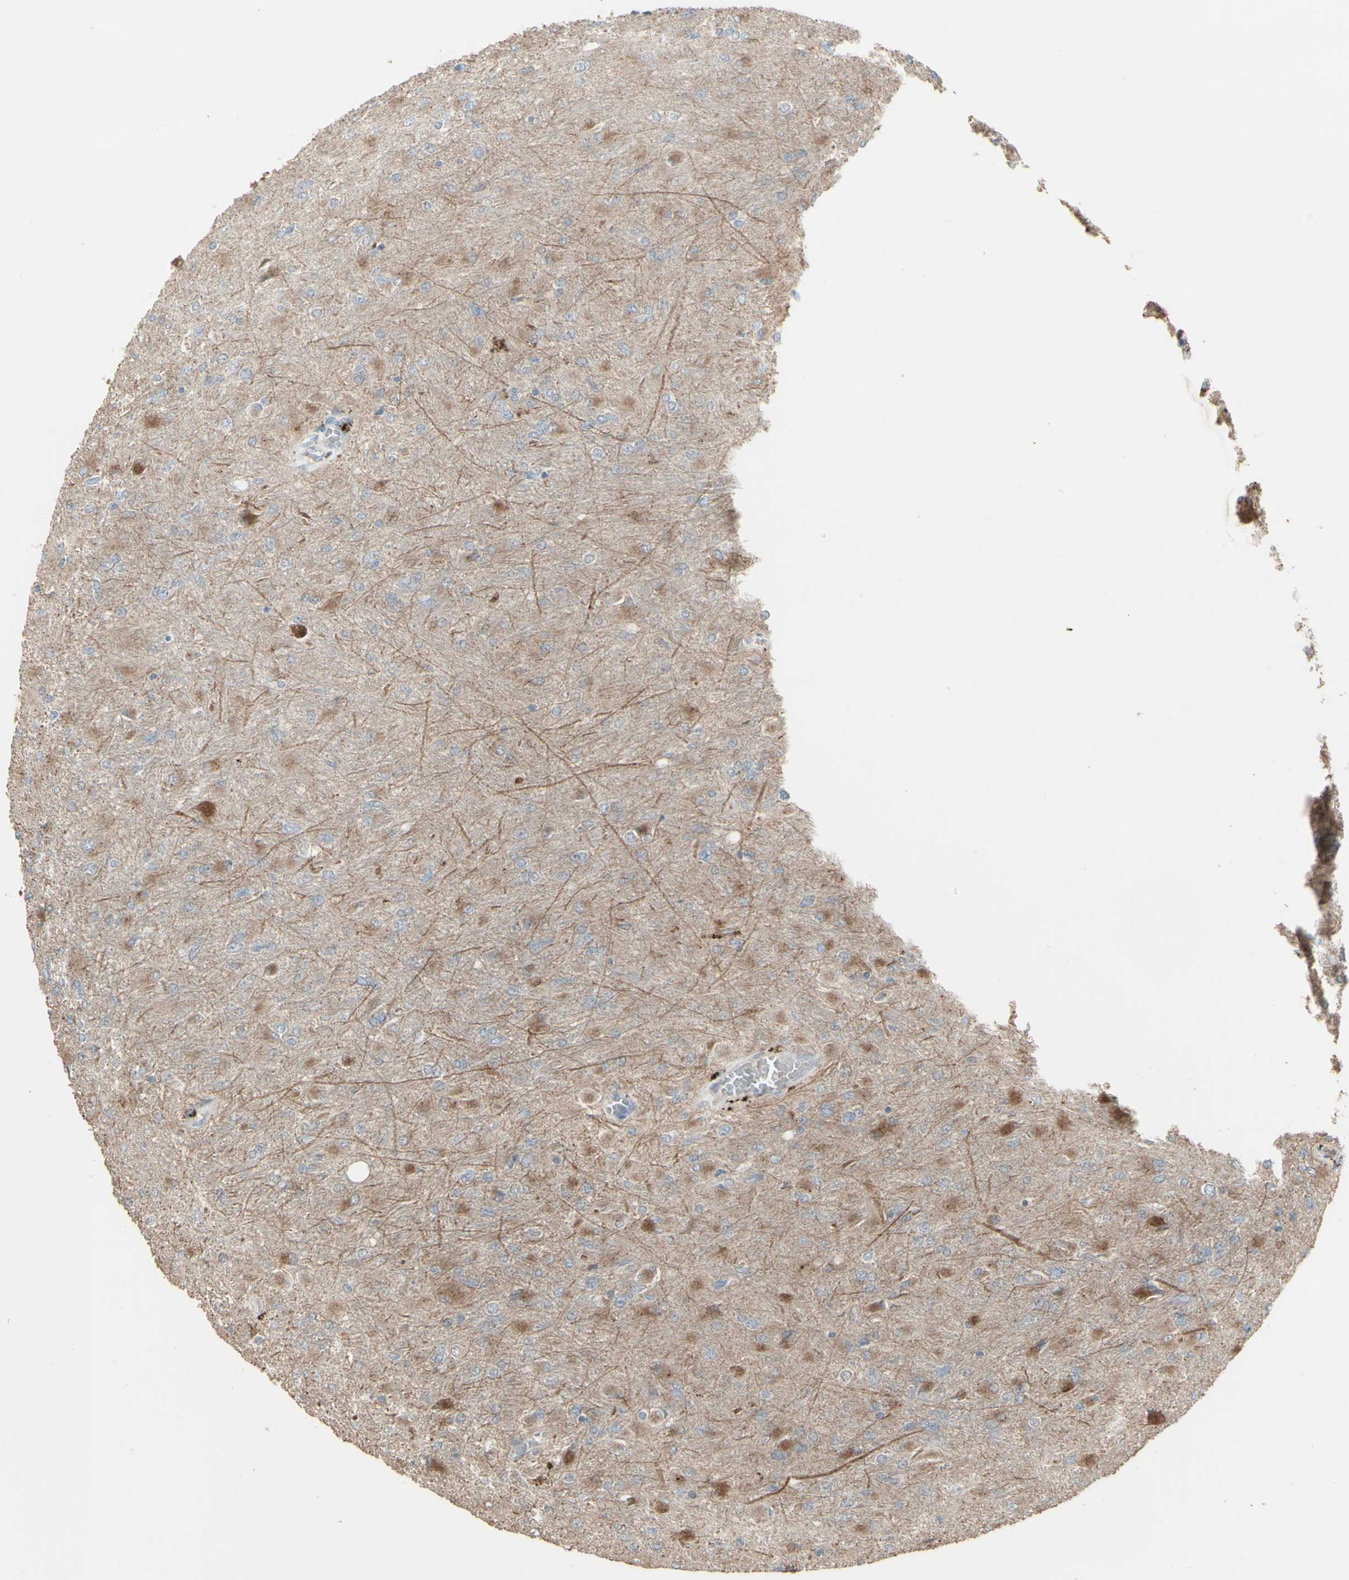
{"staining": {"intensity": "moderate", "quantity": "25%-75%", "location": "cytoplasmic/membranous"}, "tissue": "glioma", "cell_type": "Tumor cells", "image_type": "cancer", "snomed": [{"axis": "morphology", "description": "Glioma, malignant, High grade"}, {"axis": "topography", "description": "Cerebral cortex"}], "caption": "Protein analysis of glioma tissue demonstrates moderate cytoplasmic/membranous positivity in approximately 25%-75% of tumor cells.", "gene": "RNASEL", "patient": {"sex": "female", "age": 36}}